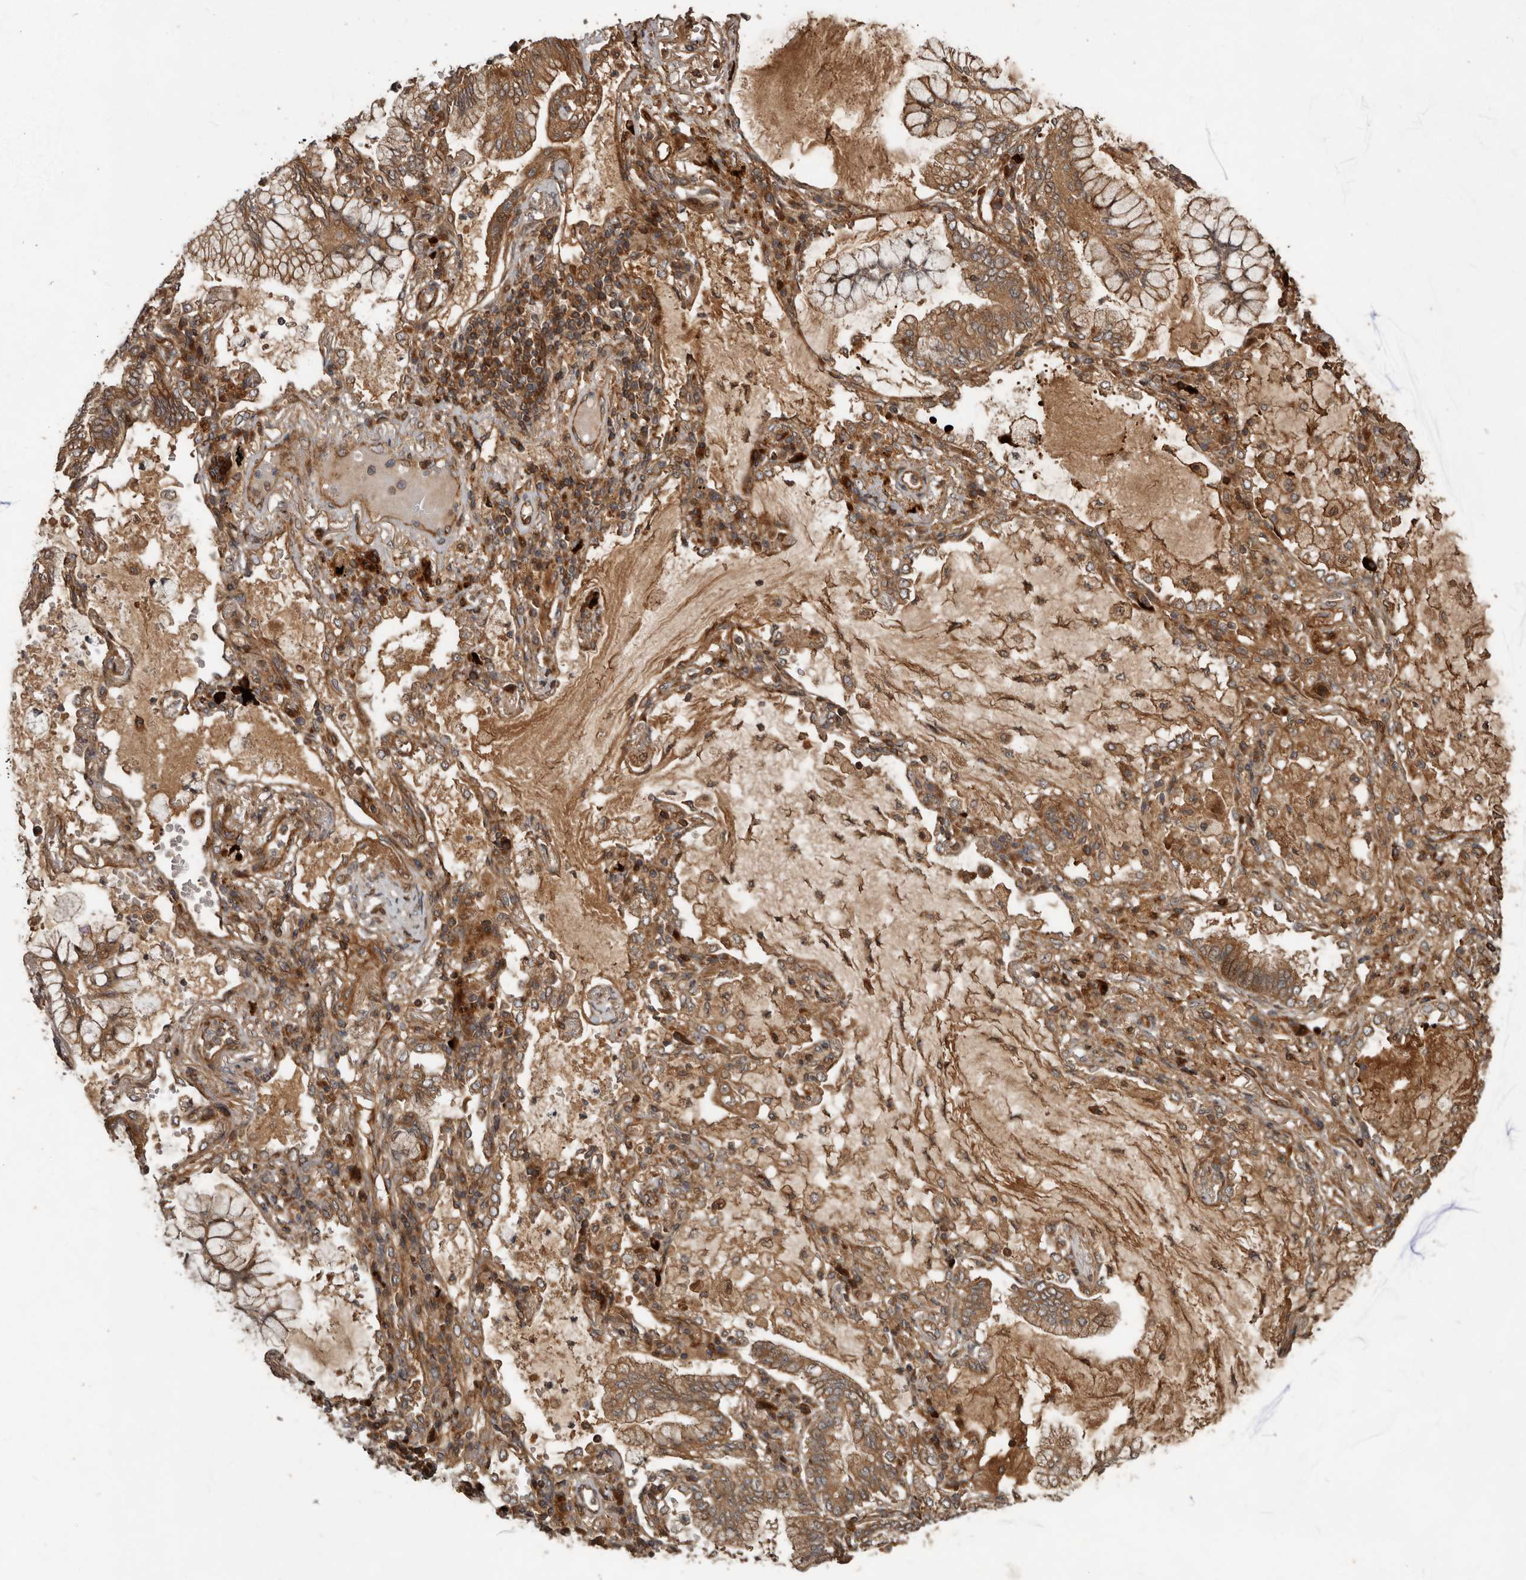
{"staining": {"intensity": "moderate", "quantity": ">75%", "location": "cytoplasmic/membranous"}, "tissue": "lung cancer", "cell_type": "Tumor cells", "image_type": "cancer", "snomed": [{"axis": "morphology", "description": "Adenocarcinoma, NOS"}, {"axis": "topography", "description": "Lung"}], "caption": "IHC histopathology image of lung cancer stained for a protein (brown), which displays medium levels of moderate cytoplasmic/membranous positivity in about >75% of tumor cells.", "gene": "STK36", "patient": {"sex": "female", "age": 70}}